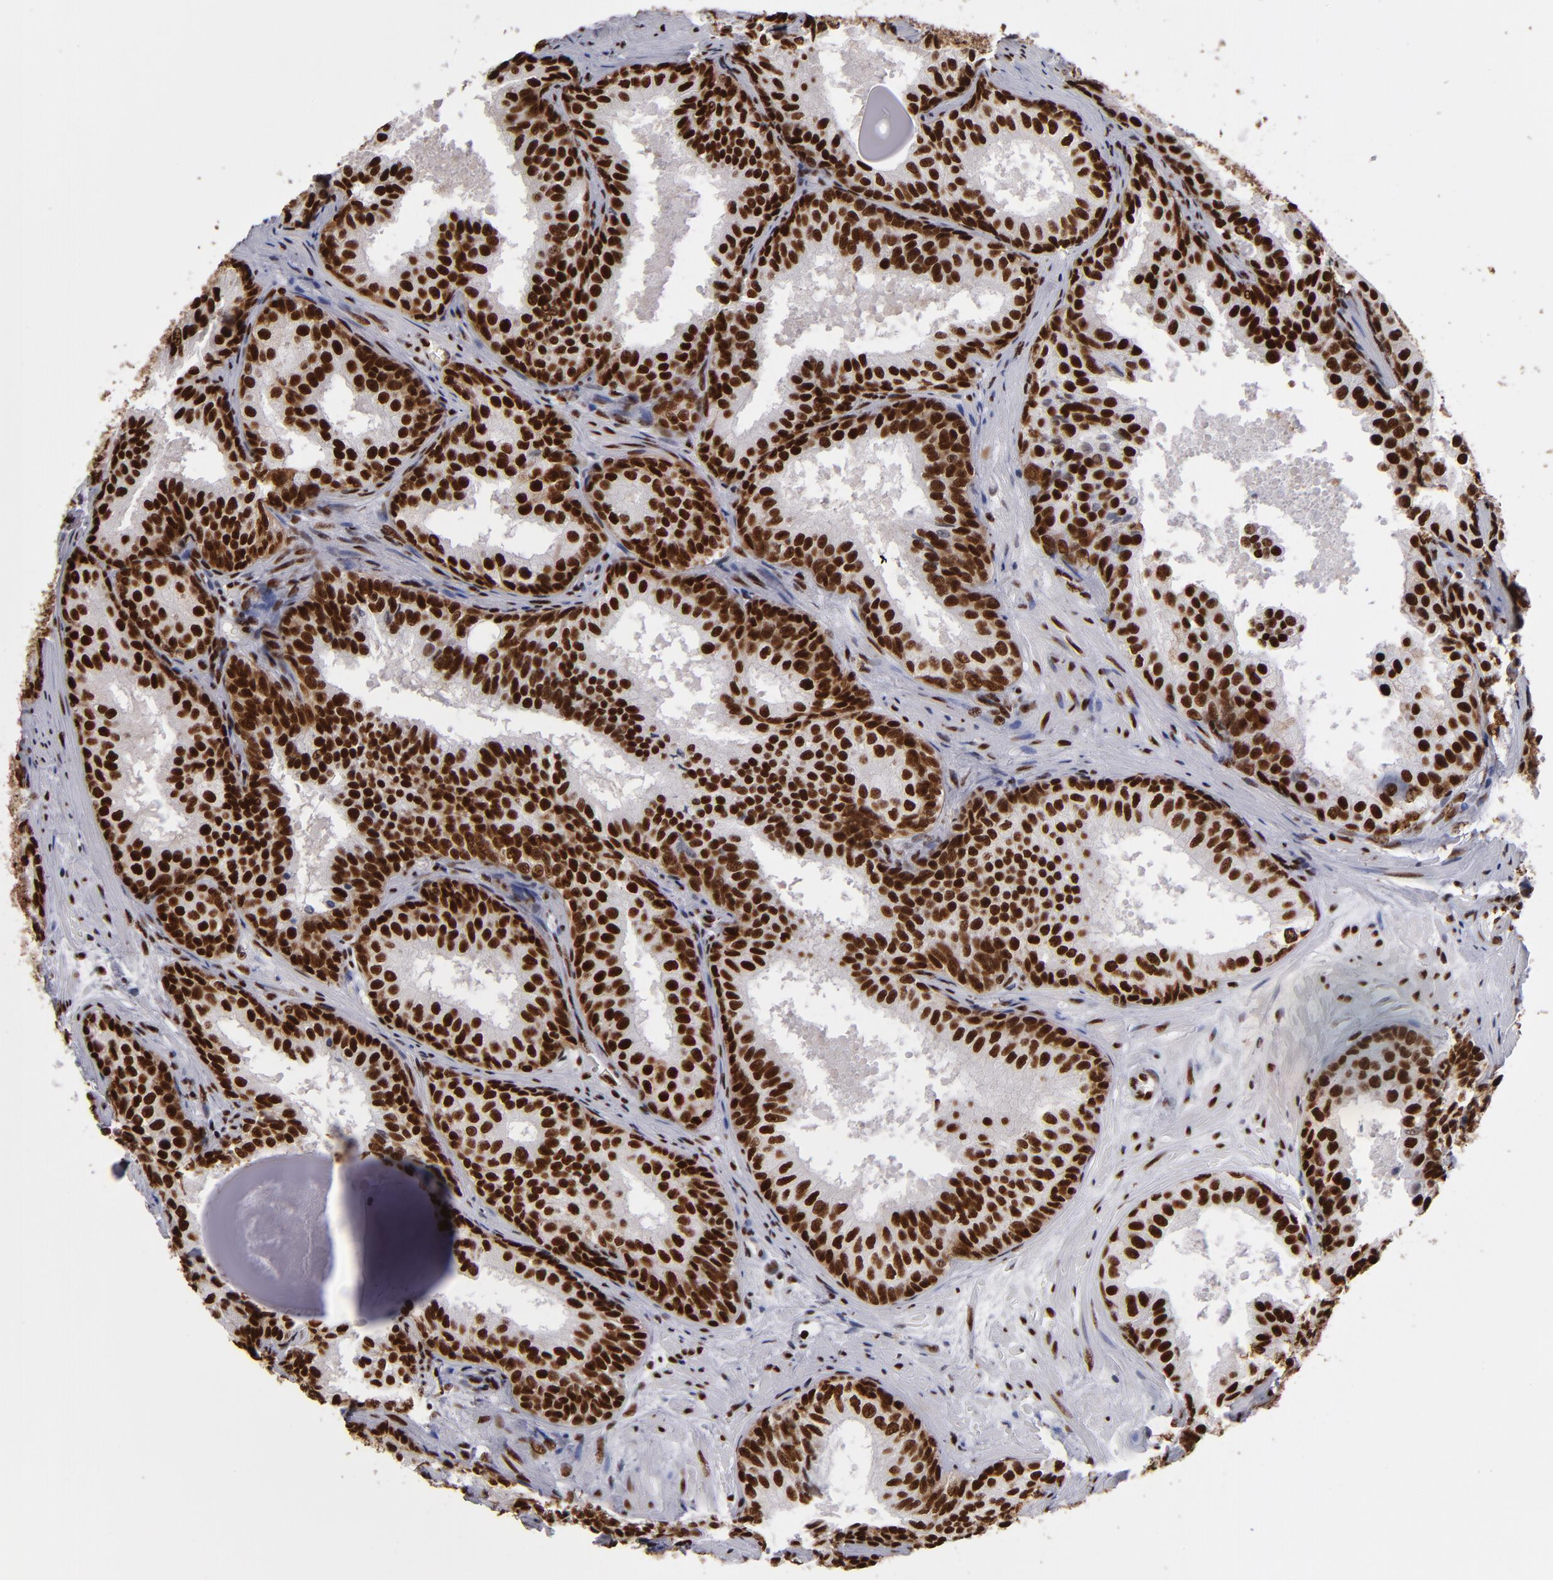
{"staining": {"intensity": "strong", "quantity": ">75%", "location": "nuclear"}, "tissue": "prostate cancer", "cell_type": "Tumor cells", "image_type": "cancer", "snomed": [{"axis": "morphology", "description": "Adenocarcinoma, Low grade"}, {"axis": "topography", "description": "Prostate"}], "caption": "Tumor cells reveal high levels of strong nuclear staining in approximately >75% of cells in prostate cancer. The protein is shown in brown color, while the nuclei are stained blue.", "gene": "MRE11", "patient": {"sex": "male", "age": 69}}